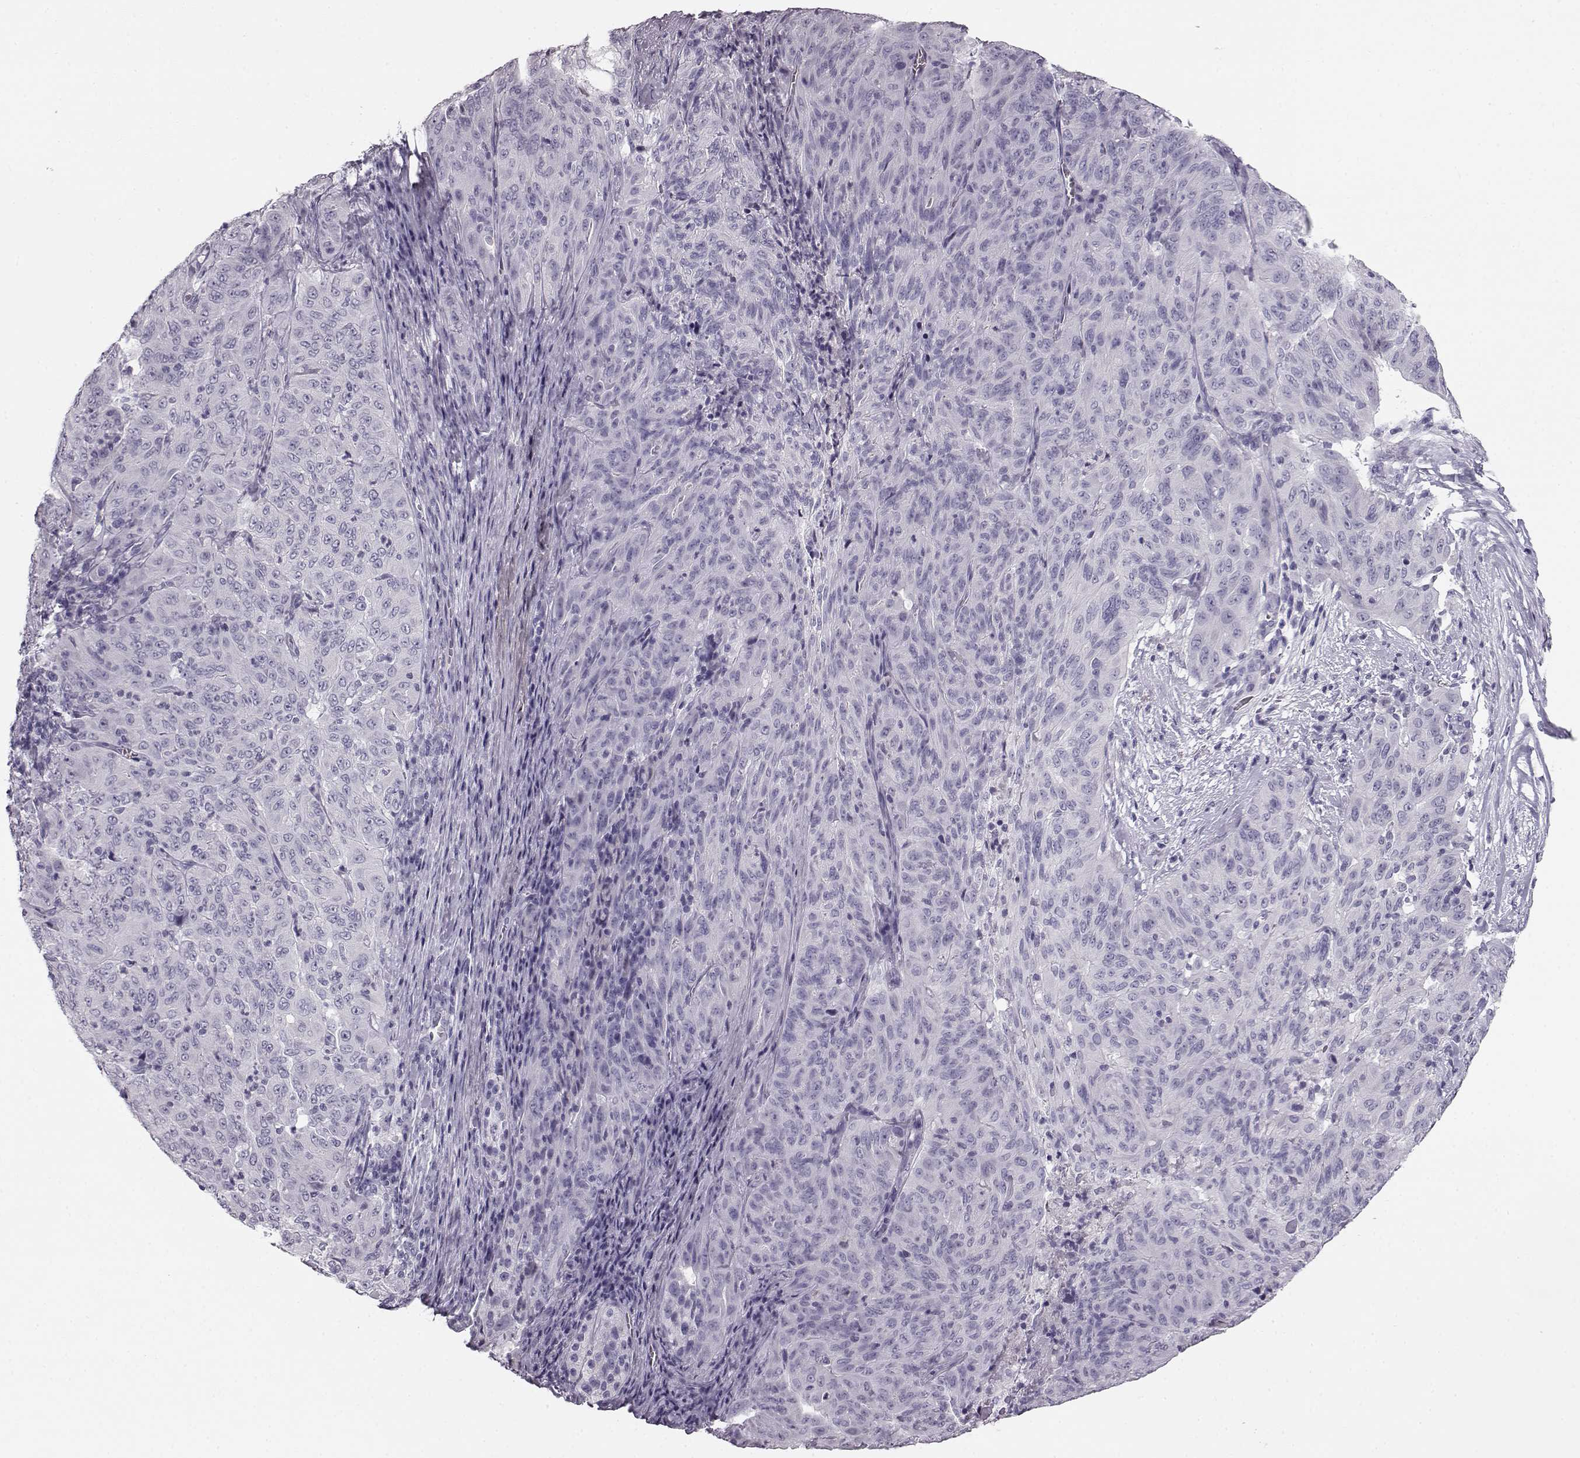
{"staining": {"intensity": "negative", "quantity": "none", "location": "none"}, "tissue": "pancreatic cancer", "cell_type": "Tumor cells", "image_type": "cancer", "snomed": [{"axis": "morphology", "description": "Adenocarcinoma, NOS"}, {"axis": "topography", "description": "Pancreas"}], "caption": "Pancreatic adenocarcinoma was stained to show a protein in brown. There is no significant expression in tumor cells.", "gene": "BFSP2", "patient": {"sex": "male", "age": 63}}